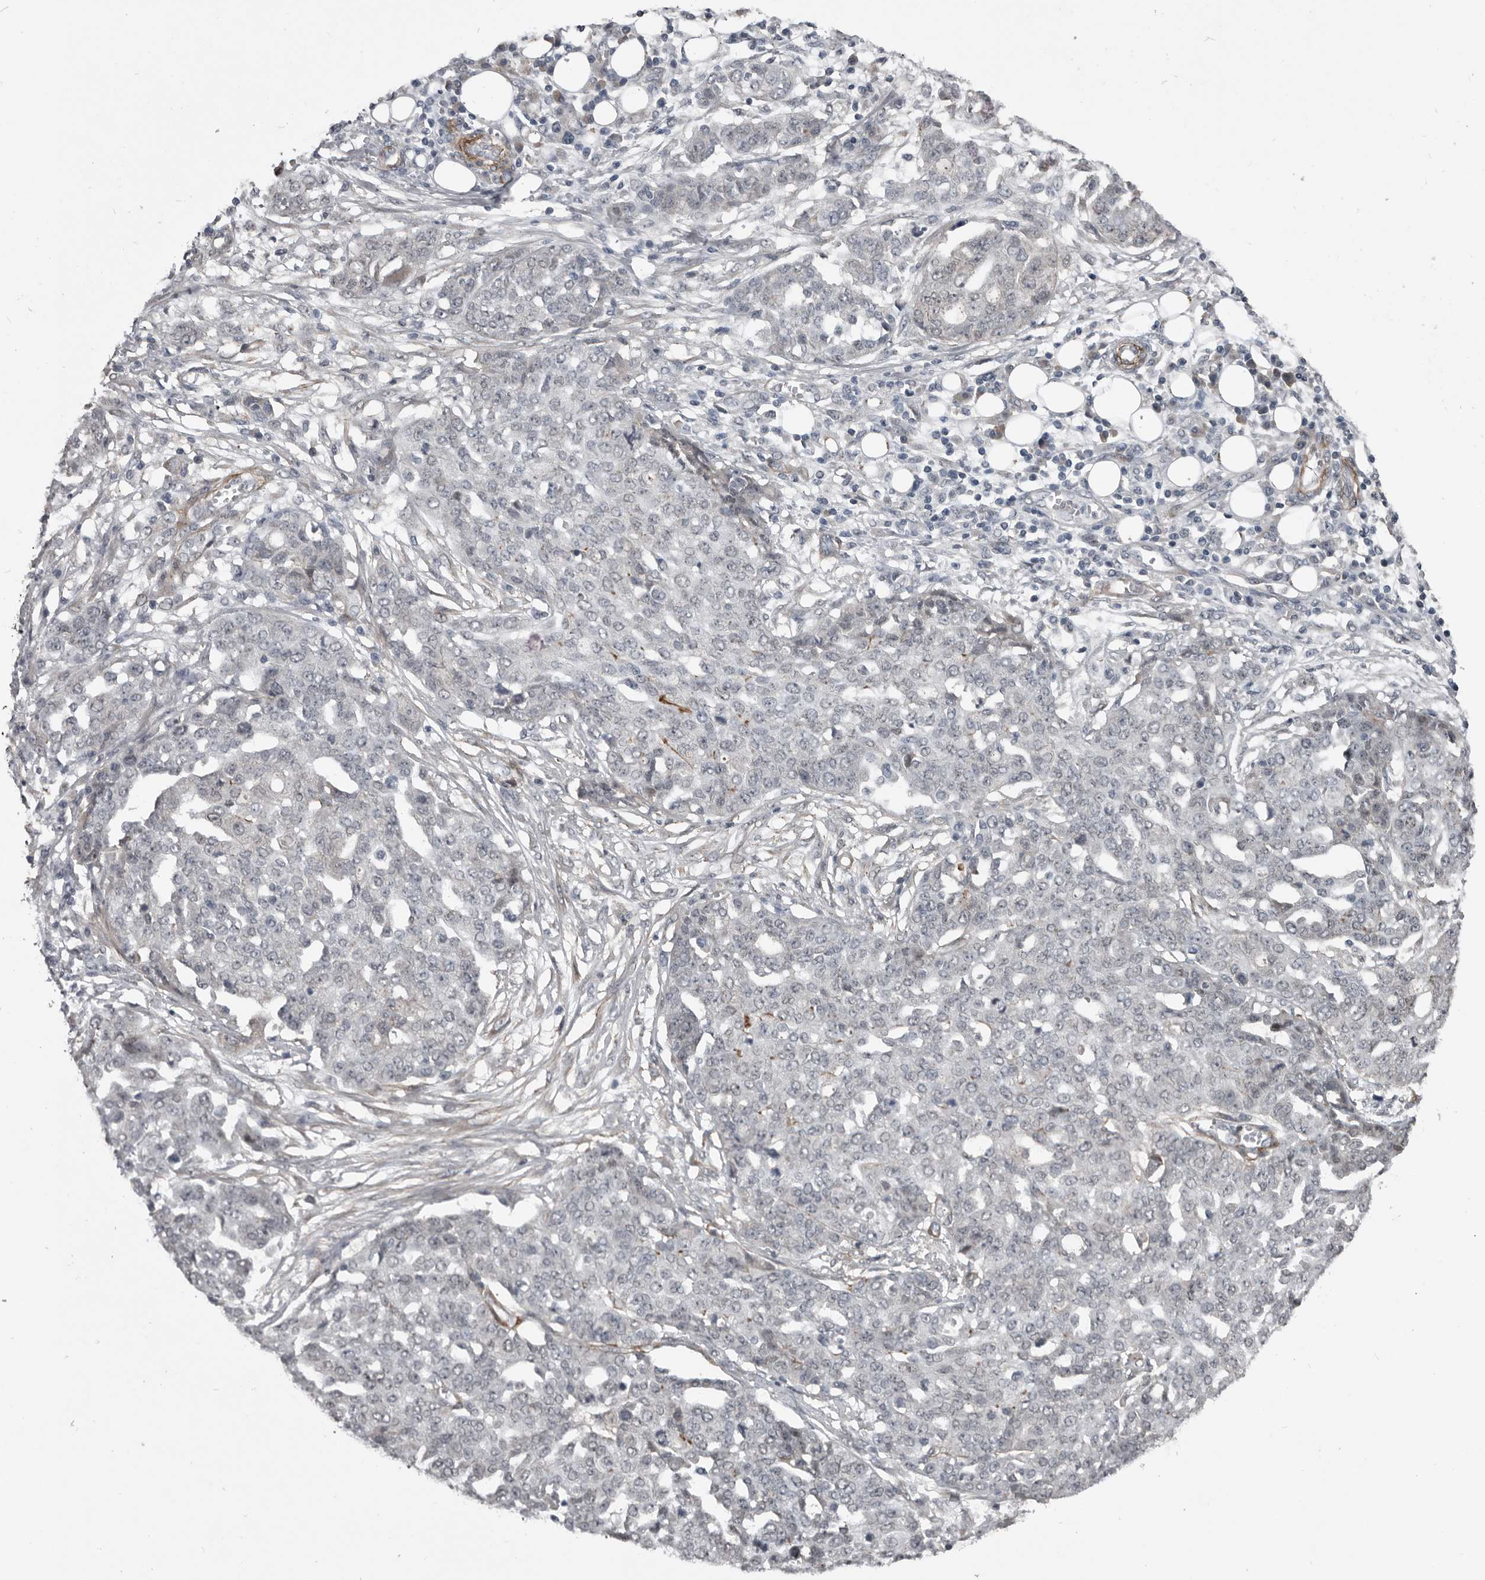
{"staining": {"intensity": "negative", "quantity": "none", "location": "none"}, "tissue": "ovarian cancer", "cell_type": "Tumor cells", "image_type": "cancer", "snomed": [{"axis": "morphology", "description": "Cystadenocarcinoma, serous, NOS"}, {"axis": "topography", "description": "Soft tissue"}, {"axis": "topography", "description": "Ovary"}], "caption": "Ovarian cancer was stained to show a protein in brown. There is no significant expression in tumor cells.", "gene": "C1orf216", "patient": {"sex": "female", "age": 57}}